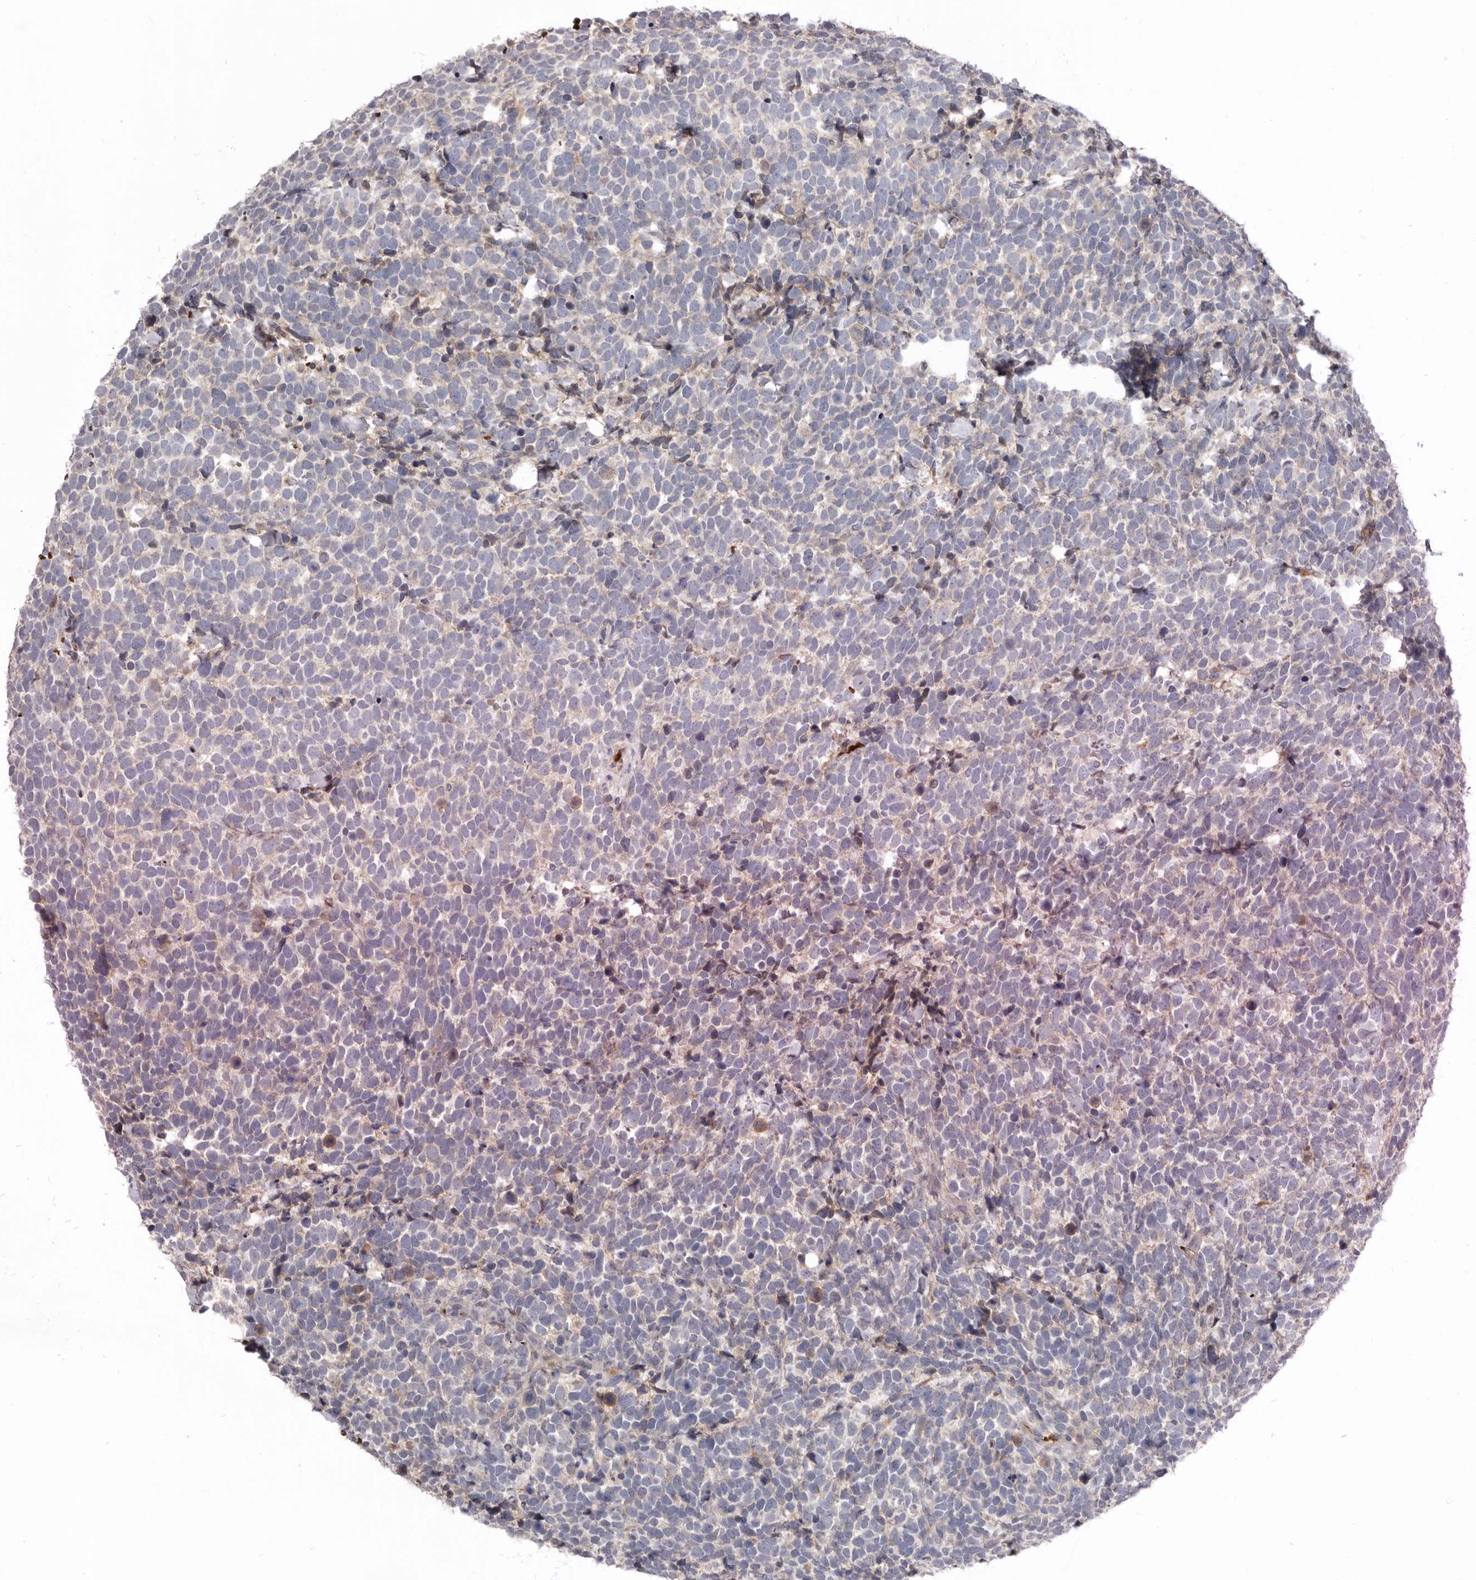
{"staining": {"intensity": "negative", "quantity": "none", "location": "none"}, "tissue": "urothelial cancer", "cell_type": "Tumor cells", "image_type": "cancer", "snomed": [{"axis": "morphology", "description": "Urothelial carcinoma, High grade"}, {"axis": "topography", "description": "Urinary bladder"}], "caption": "An image of urothelial cancer stained for a protein shows no brown staining in tumor cells. (DAB immunohistochemistry with hematoxylin counter stain).", "gene": "NENF", "patient": {"sex": "female", "age": 82}}